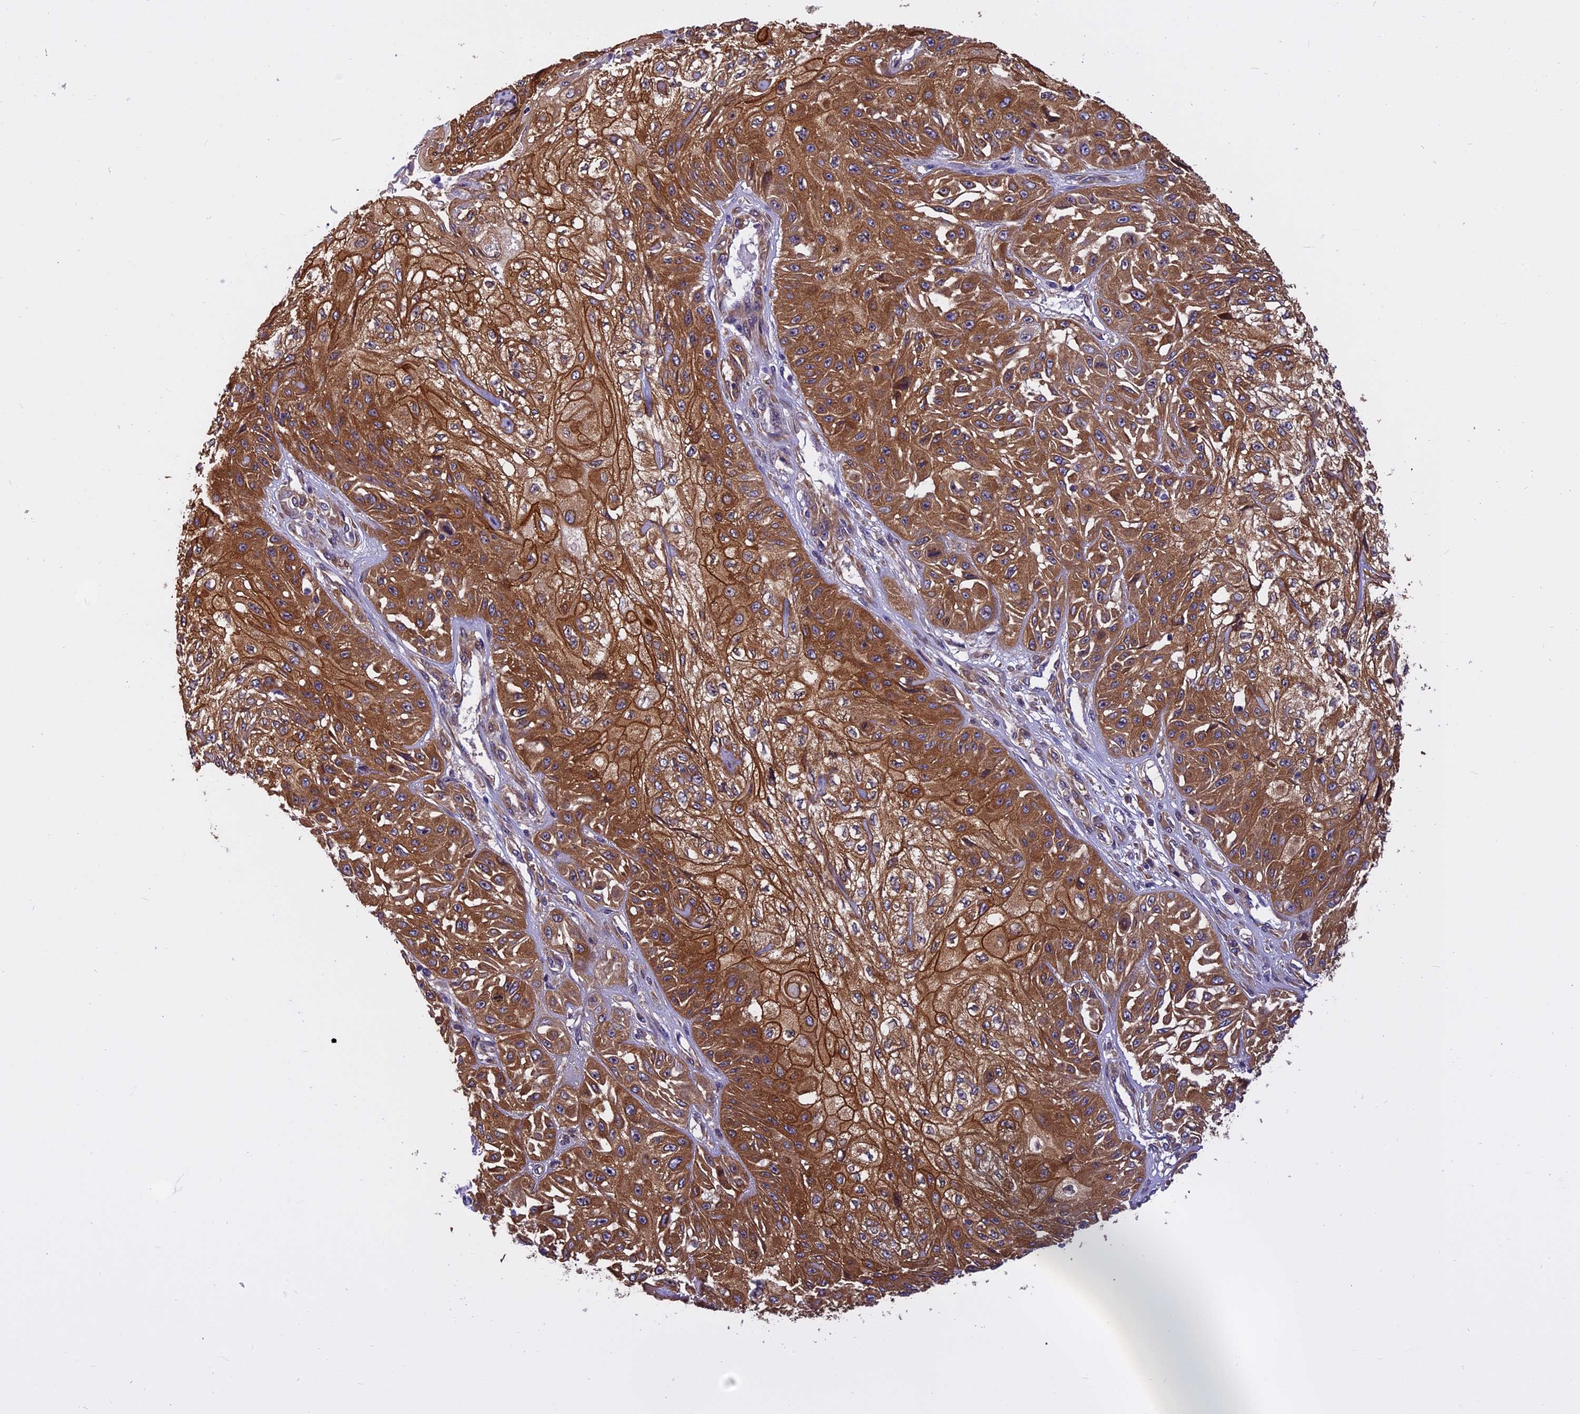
{"staining": {"intensity": "strong", "quantity": ">75%", "location": "cytoplasmic/membranous"}, "tissue": "skin cancer", "cell_type": "Tumor cells", "image_type": "cancer", "snomed": [{"axis": "morphology", "description": "Squamous cell carcinoma, NOS"}, {"axis": "morphology", "description": "Squamous cell carcinoma, metastatic, NOS"}, {"axis": "topography", "description": "Skin"}, {"axis": "topography", "description": "Lymph node"}], "caption": "This is an image of IHC staining of metastatic squamous cell carcinoma (skin), which shows strong positivity in the cytoplasmic/membranous of tumor cells.", "gene": "EHBP1L1", "patient": {"sex": "male", "age": 75}}